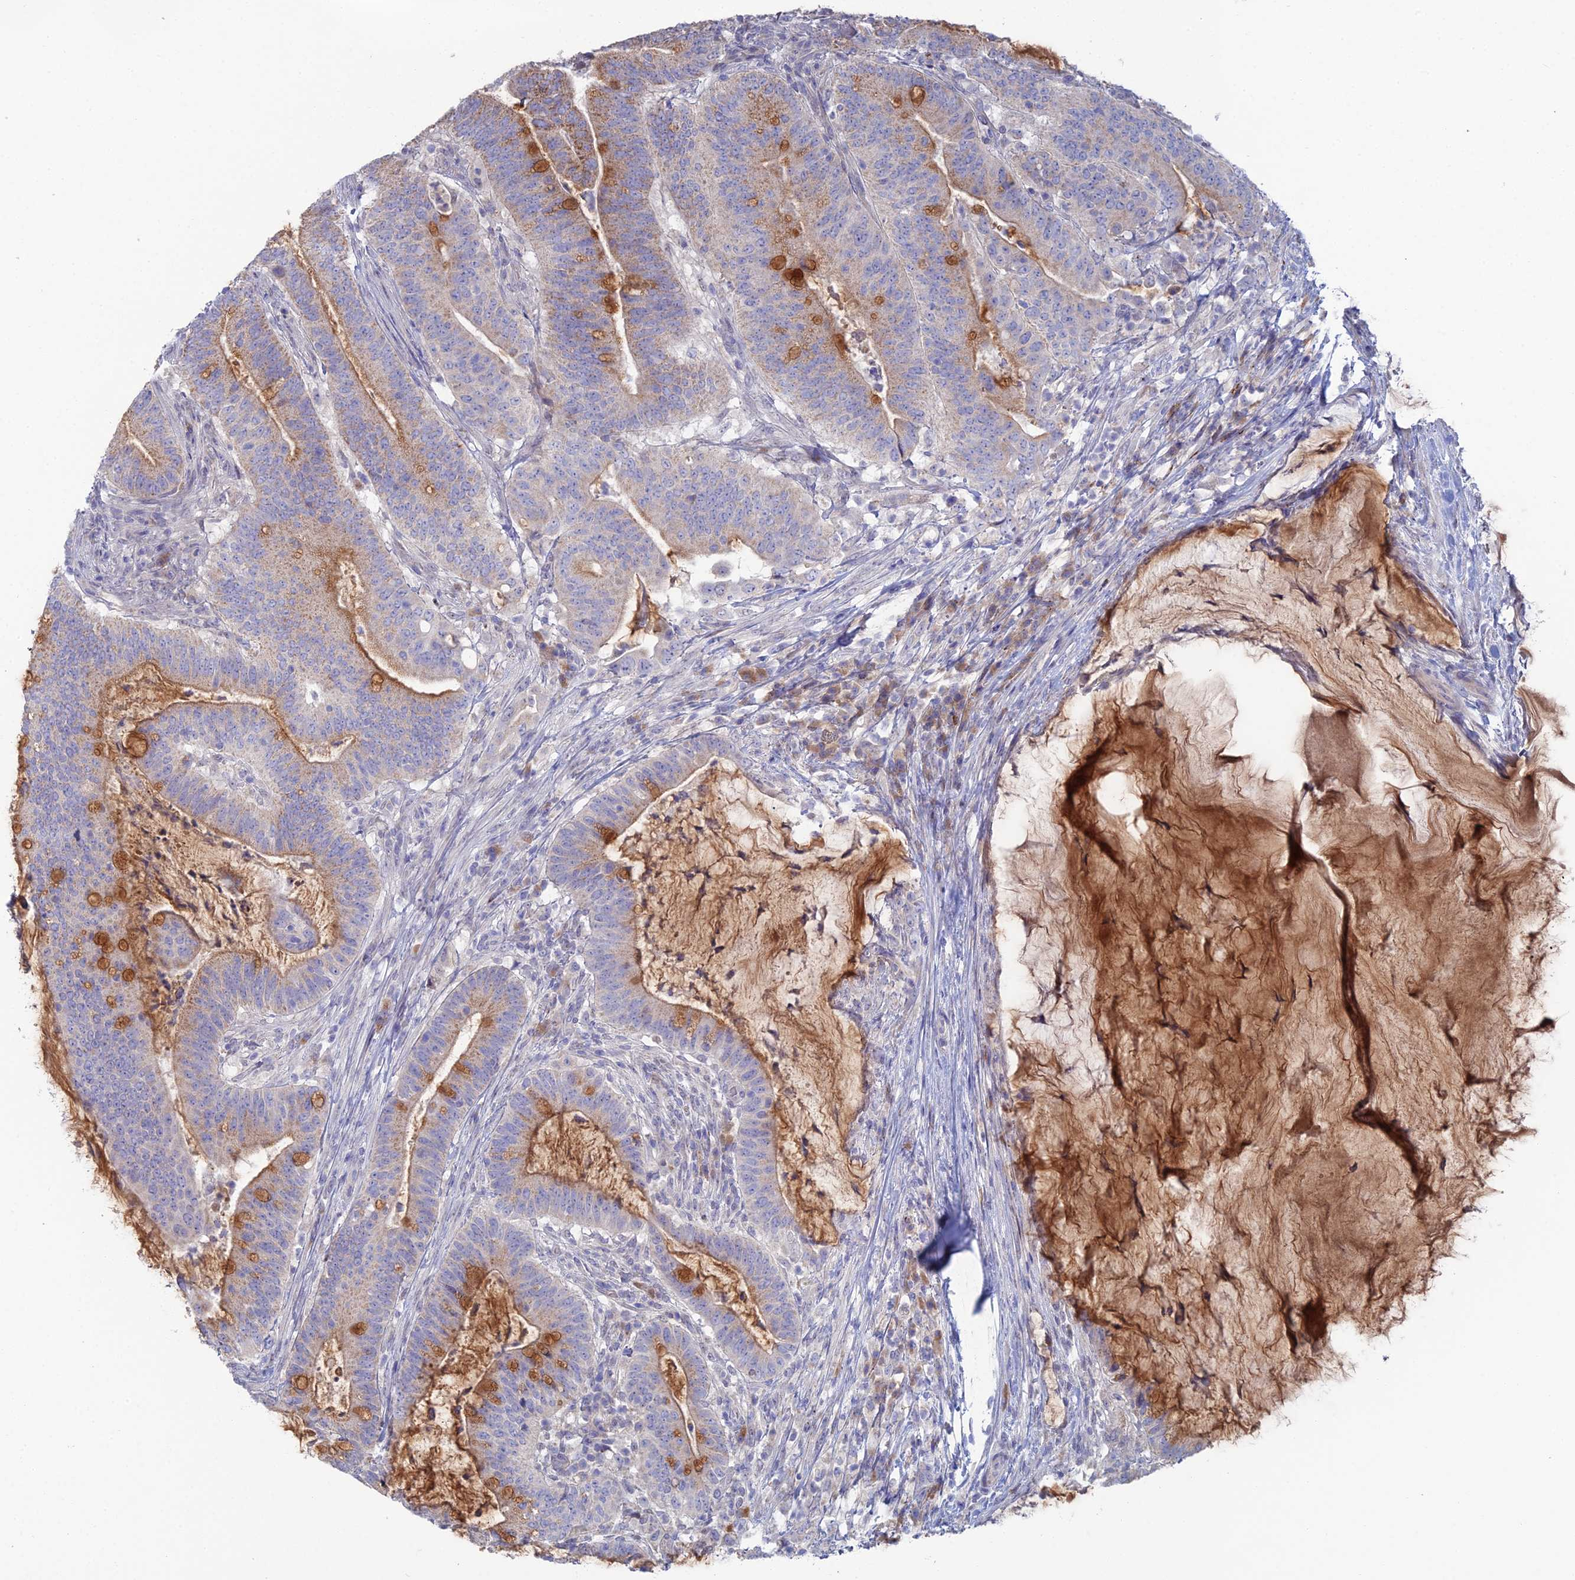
{"staining": {"intensity": "moderate", "quantity": "25%-75%", "location": "cytoplasmic/membranous"}, "tissue": "colorectal cancer", "cell_type": "Tumor cells", "image_type": "cancer", "snomed": [{"axis": "morphology", "description": "Adenocarcinoma, NOS"}, {"axis": "topography", "description": "Colon"}], "caption": "Protein staining displays moderate cytoplasmic/membranous staining in approximately 25%-75% of tumor cells in colorectal cancer (adenocarcinoma).", "gene": "ARL16", "patient": {"sex": "female", "age": 66}}